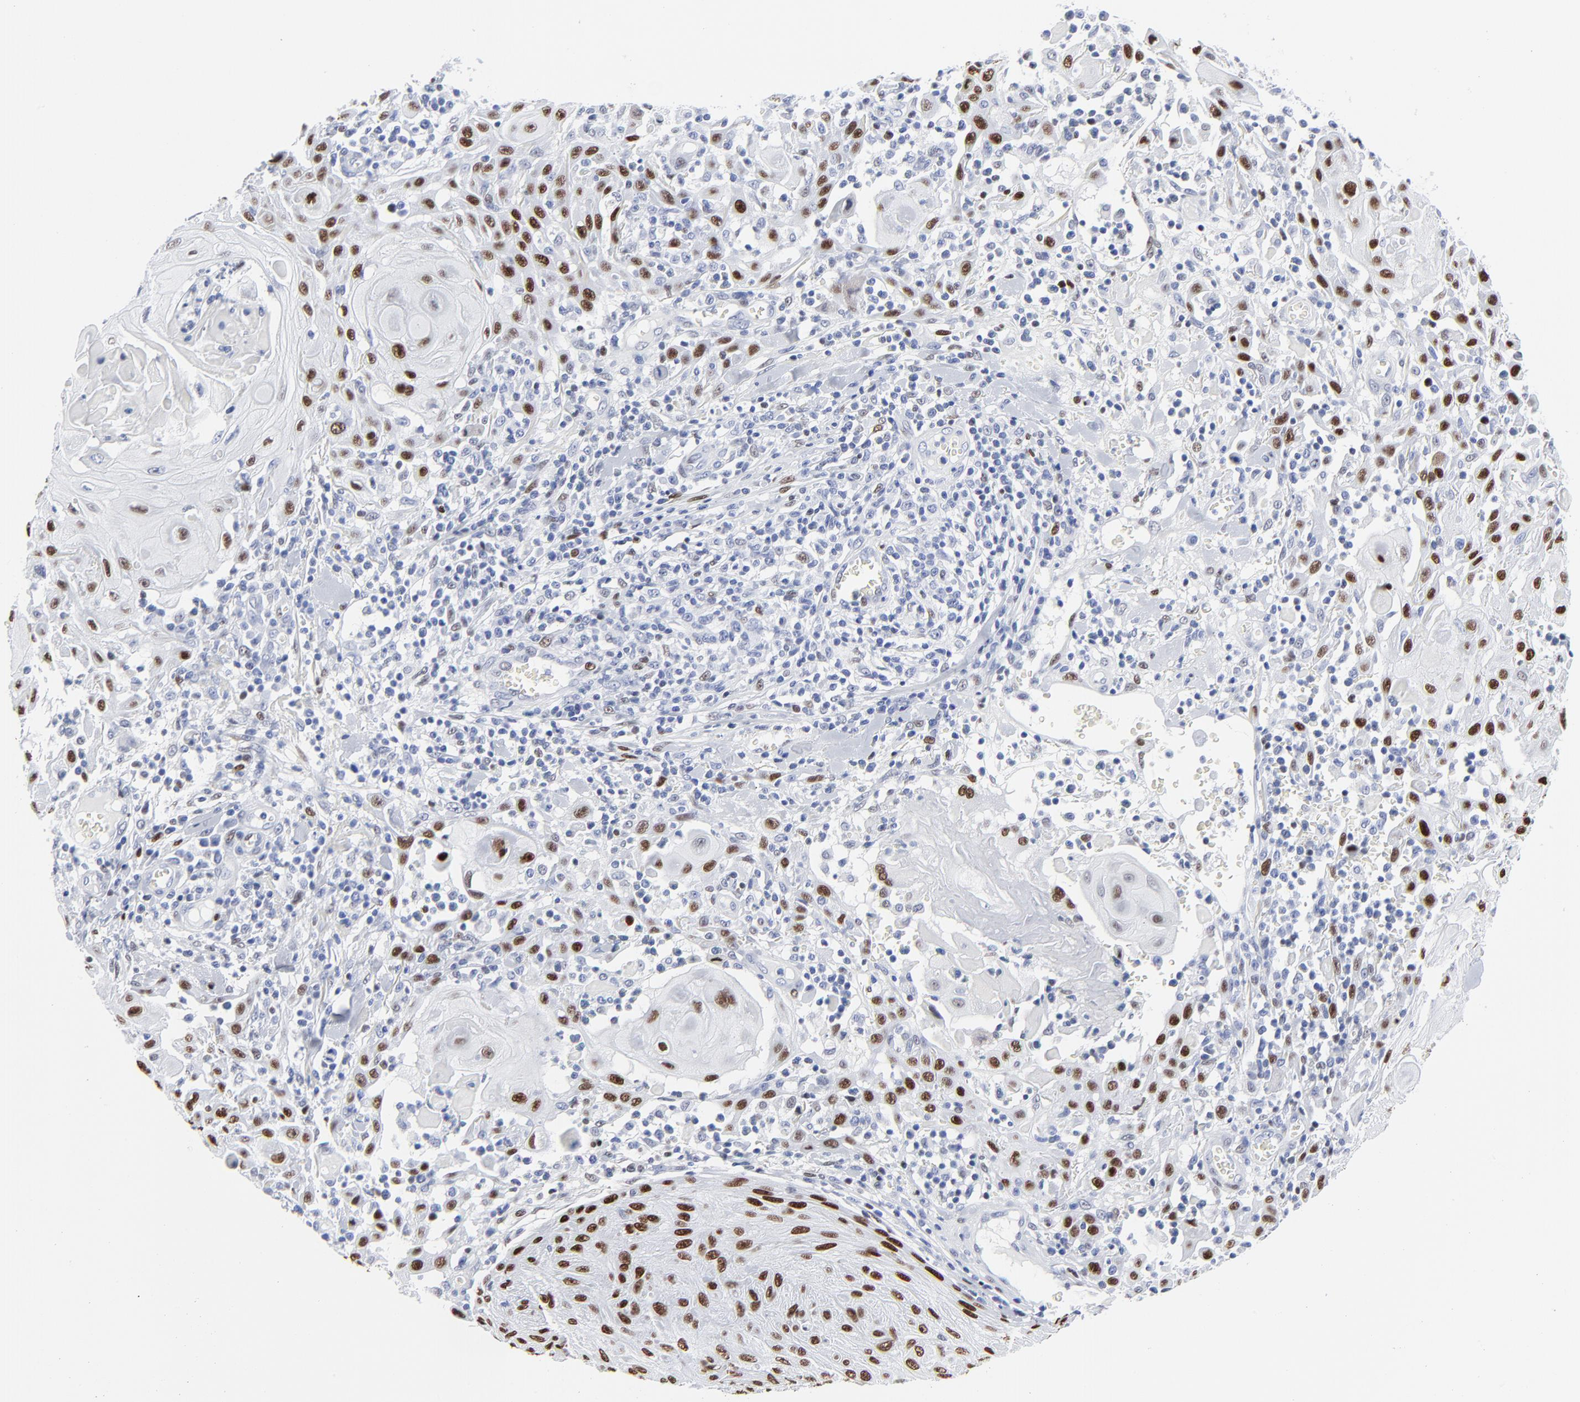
{"staining": {"intensity": "moderate", "quantity": "25%-75%", "location": "nuclear"}, "tissue": "skin cancer", "cell_type": "Tumor cells", "image_type": "cancer", "snomed": [{"axis": "morphology", "description": "Squamous cell carcinoma, NOS"}, {"axis": "topography", "description": "Skin"}], "caption": "The image reveals a brown stain indicating the presence of a protein in the nuclear of tumor cells in skin squamous cell carcinoma.", "gene": "JUN", "patient": {"sex": "male", "age": 24}}